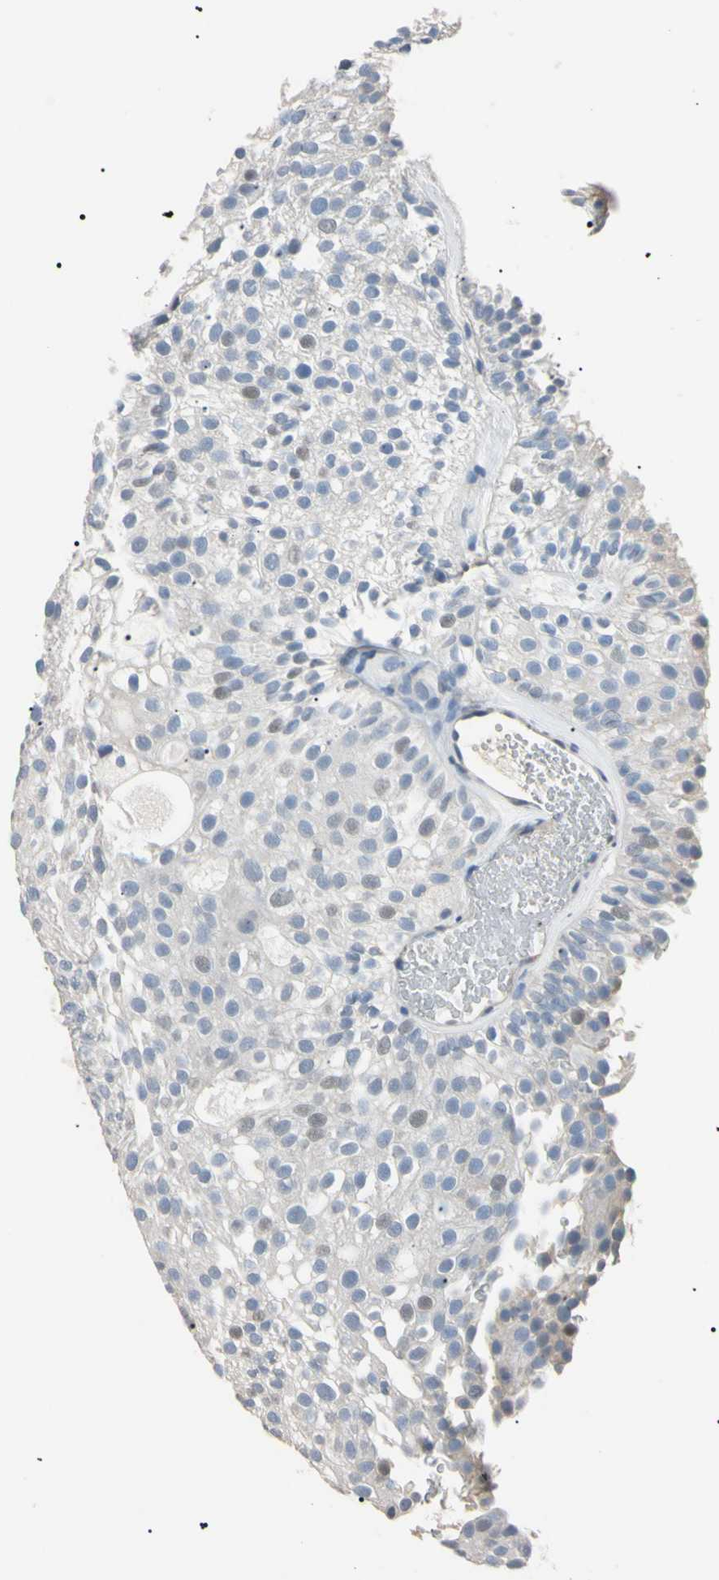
{"staining": {"intensity": "weak", "quantity": "<25%", "location": "cytoplasmic/membranous,nuclear"}, "tissue": "urothelial cancer", "cell_type": "Tumor cells", "image_type": "cancer", "snomed": [{"axis": "morphology", "description": "Urothelial carcinoma, Low grade"}, {"axis": "topography", "description": "Urinary bladder"}], "caption": "This is an immunohistochemistry (IHC) histopathology image of human low-grade urothelial carcinoma. There is no expression in tumor cells.", "gene": "CGB3", "patient": {"sex": "male", "age": 78}}